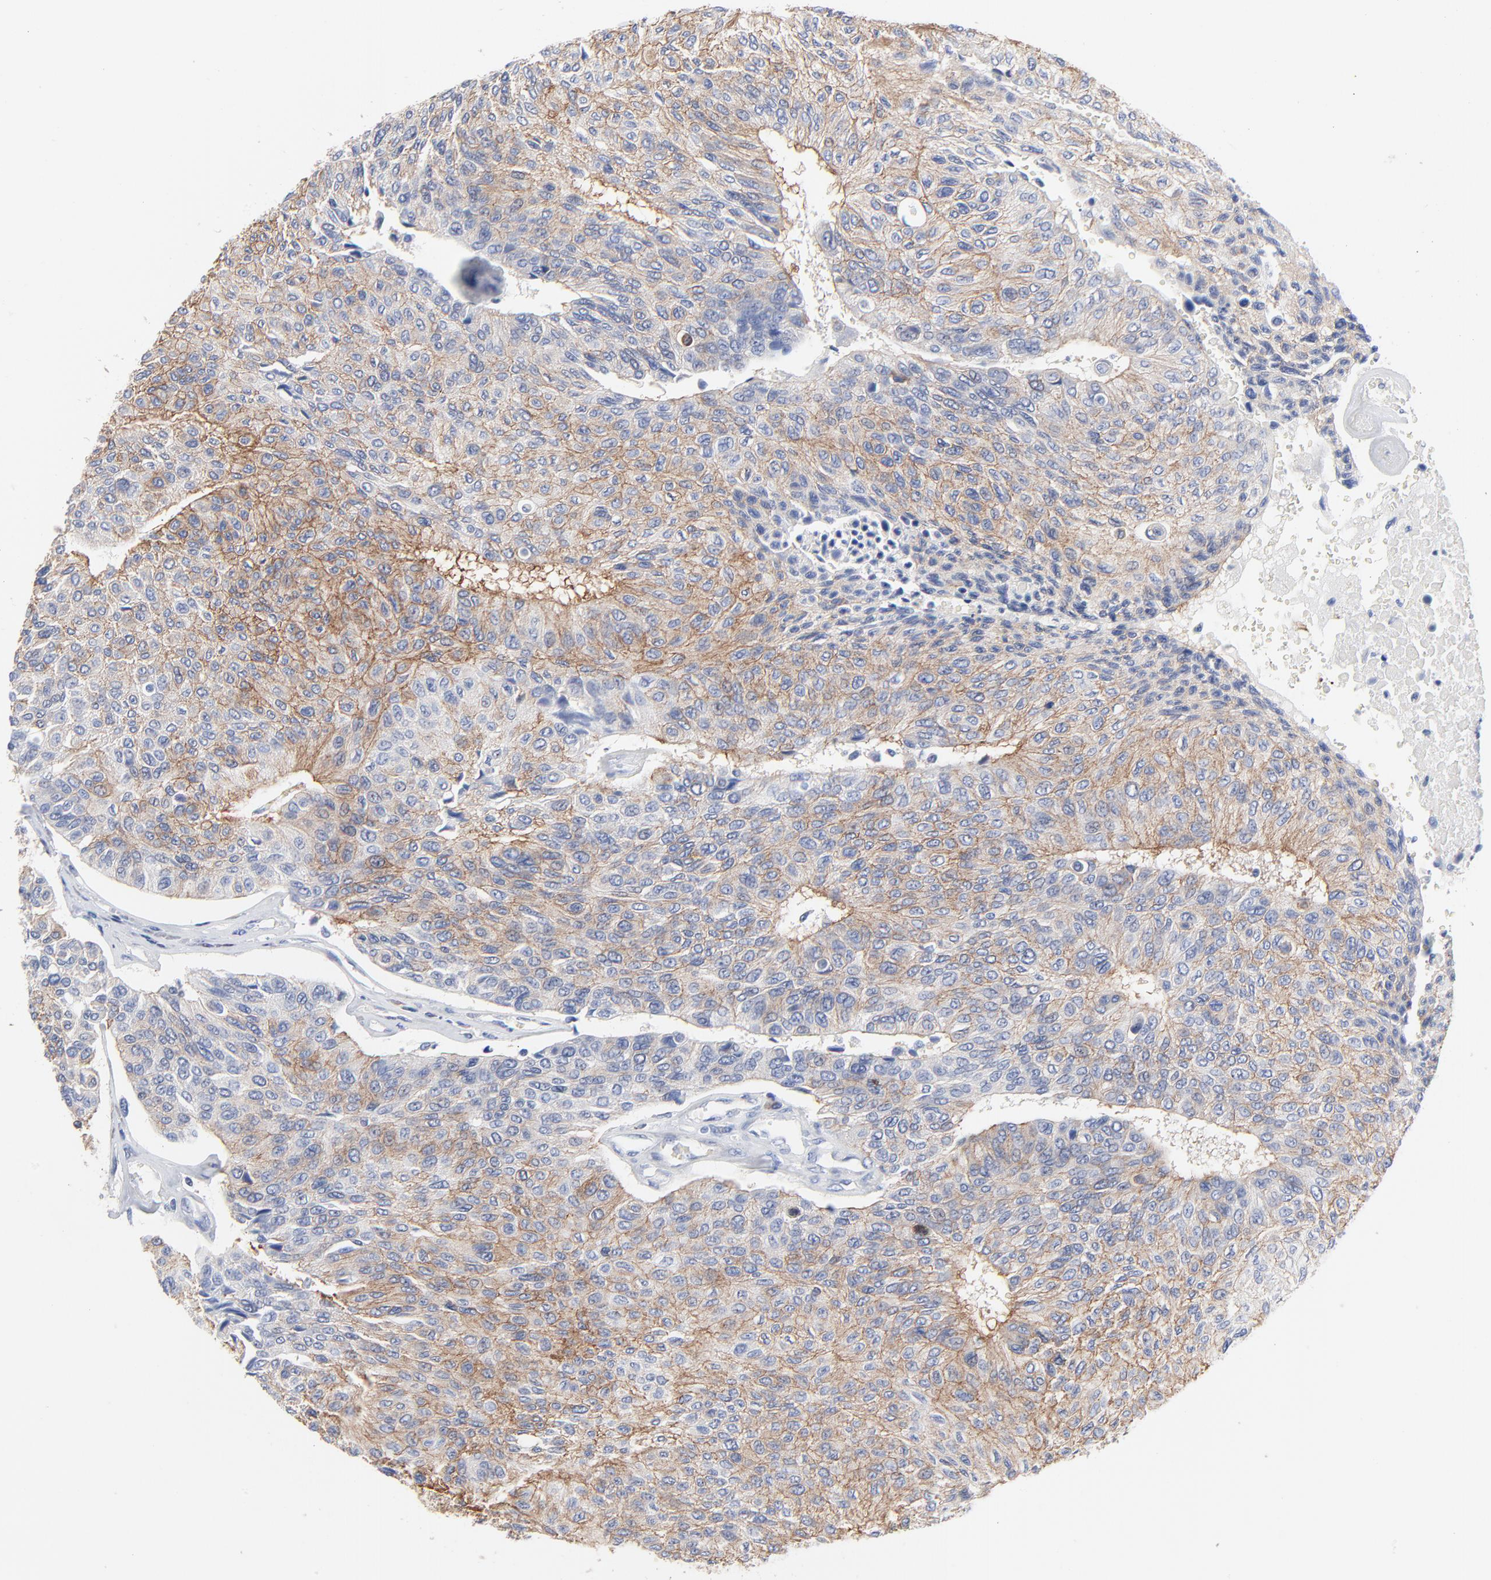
{"staining": {"intensity": "moderate", "quantity": "25%-75%", "location": "cytoplasmic/membranous"}, "tissue": "urothelial cancer", "cell_type": "Tumor cells", "image_type": "cancer", "snomed": [{"axis": "morphology", "description": "Urothelial carcinoma, High grade"}, {"axis": "topography", "description": "Urinary bladder"}], "caption": "Brown immunohistochemical staining in high-grade urothelial carcinoma reveals moderate cytoplasmic/membranous staining in approximately 25%-75% of tumor cells.", "gene": "CD2AP", "patient": {"sex": "male", "age": 66}}